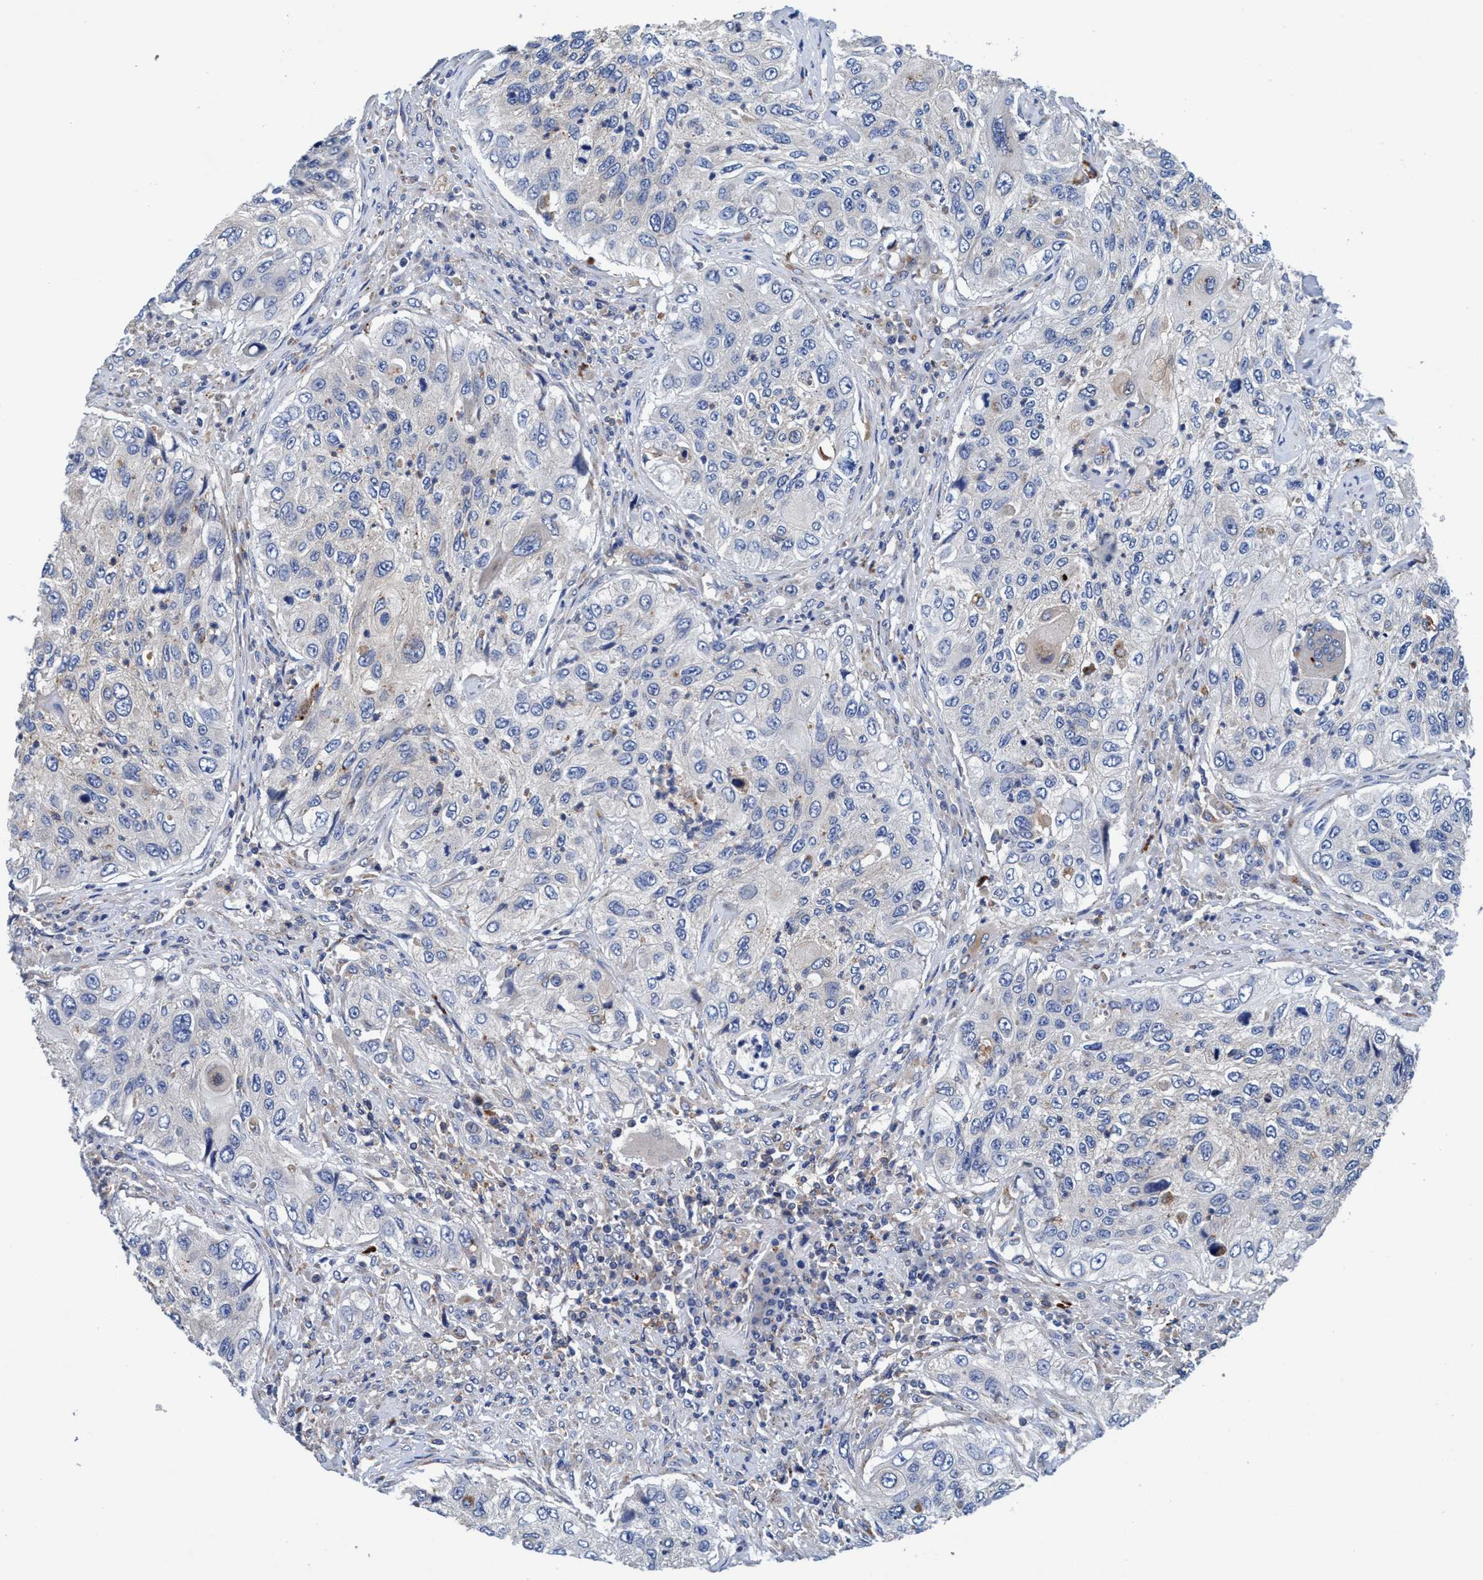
{"staining": {"intensity": "negative", "quantity": "none", "location": "none"}, "tissue": "urothelial cancer", "cell_type": "Tumor cells", "image_type": "cancer", "snomed": [{"axis": "morphology", "description": "Urothelial carcinoma, High grade"}, {"axis": "topography", "description": "Urinary bladder"}], "caption": "Photomicrograph shows no protein positivity in tumor cells of urothelial carcinoma (high-grade) tissue. (Stains: DAB (3,3'-diaminobenzidine) immunohistochemistry (IHC) with hematoxylin counter stain, Microscopy: brightfield microscopy at high magnification).", "gene": "ENDOG", "patient": {"sex": "female", "age": 60}}